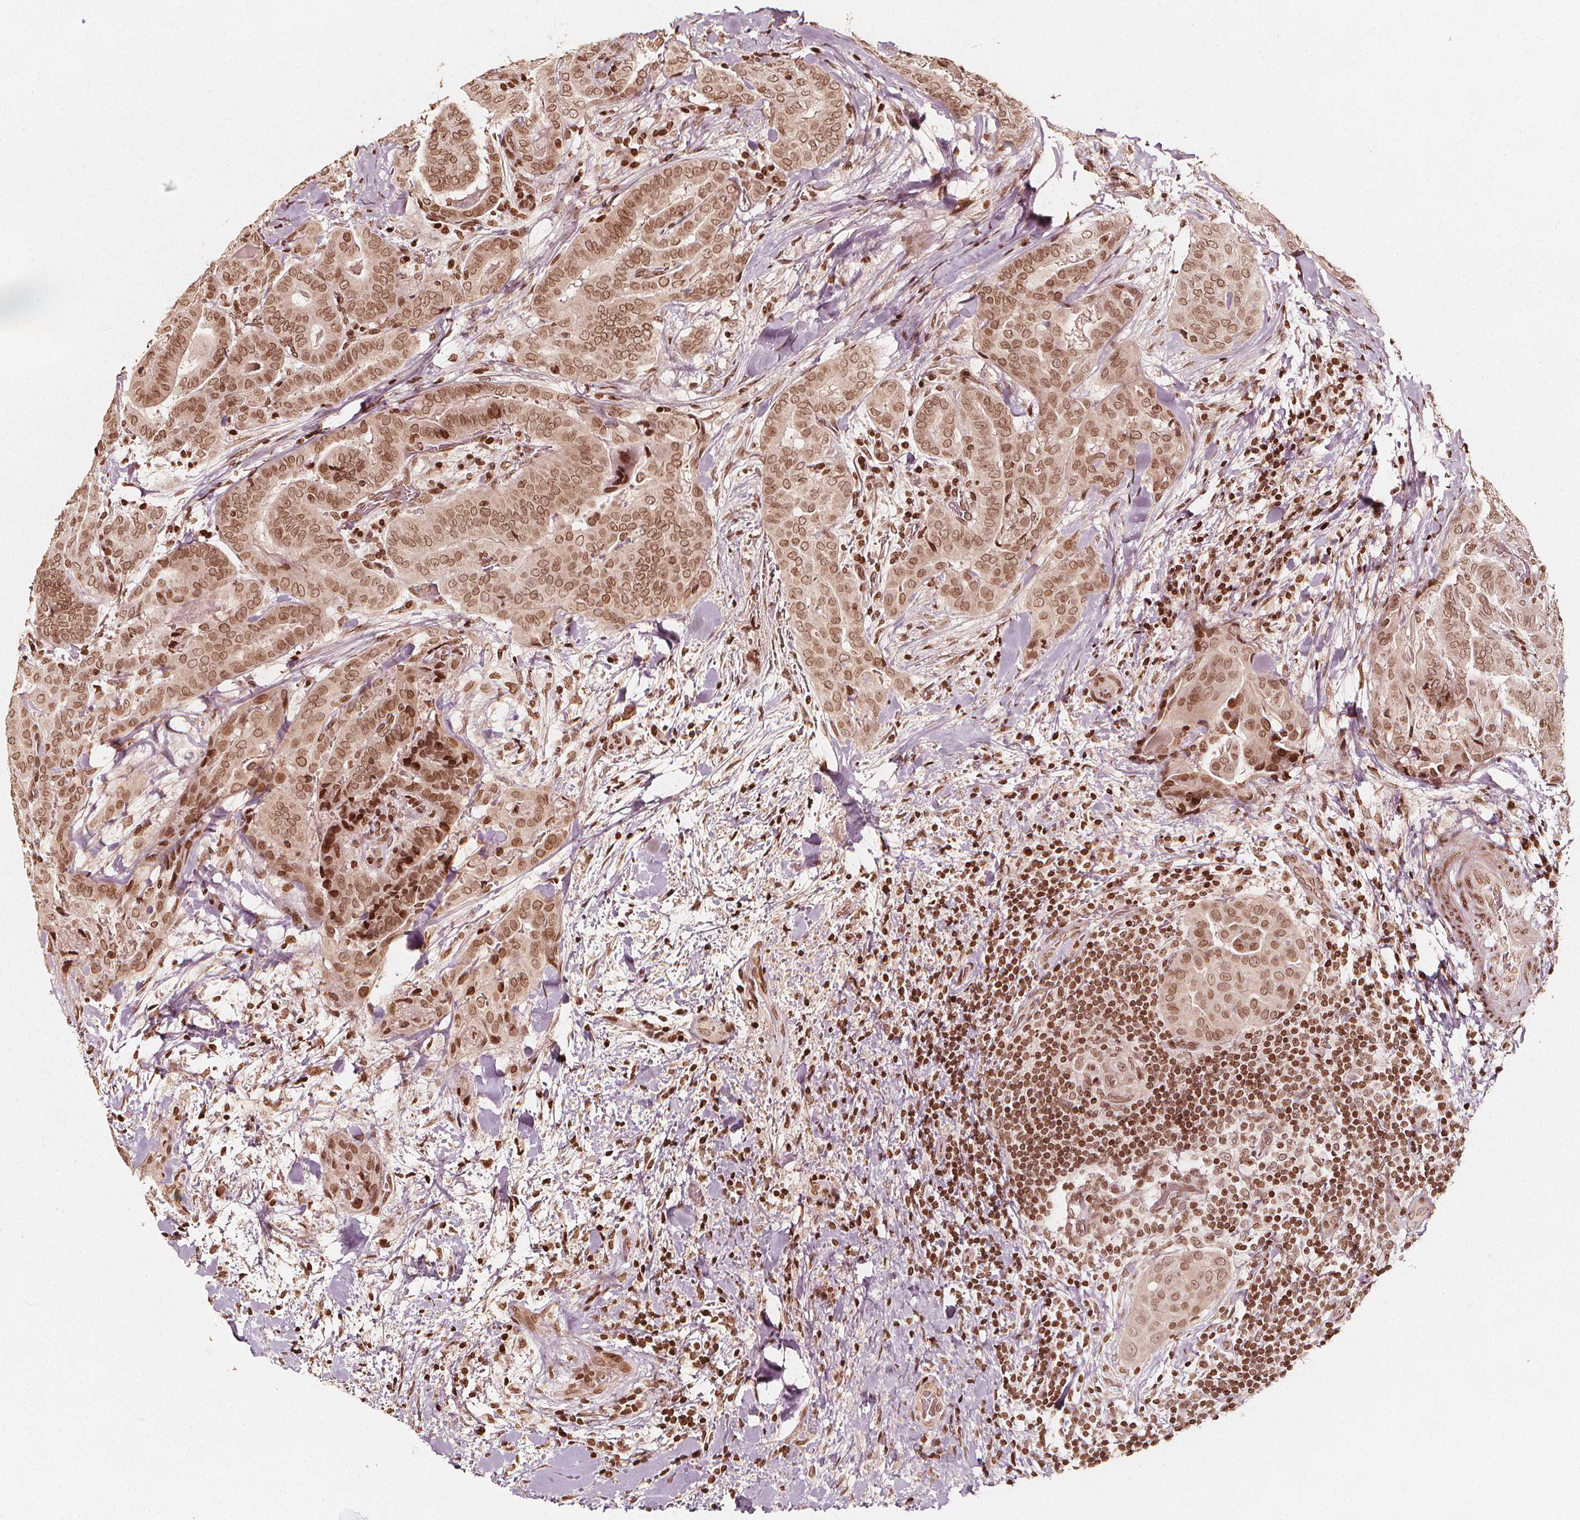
{"staining": {"intensity": "moderate", "quantity": ">75%", "location": "nuclear"}, "tissue": "thyroid cancer", "cell_type": "Tumor cells", "image_type": "cancer", "snomed": [{"axis": "morphology", "description": "Papillary adenocarcinoma, NOS"}, {"axis": "topography", "description": "Thyroid gland"}], "caption": "Protein expression analysis of papillary adenocarcinoma (thyroid) displays moderate nuclear expression in approximately >75% of tumor cells.", "gene": "H3C14", "patient": {"sex": "female", "age": 61}}